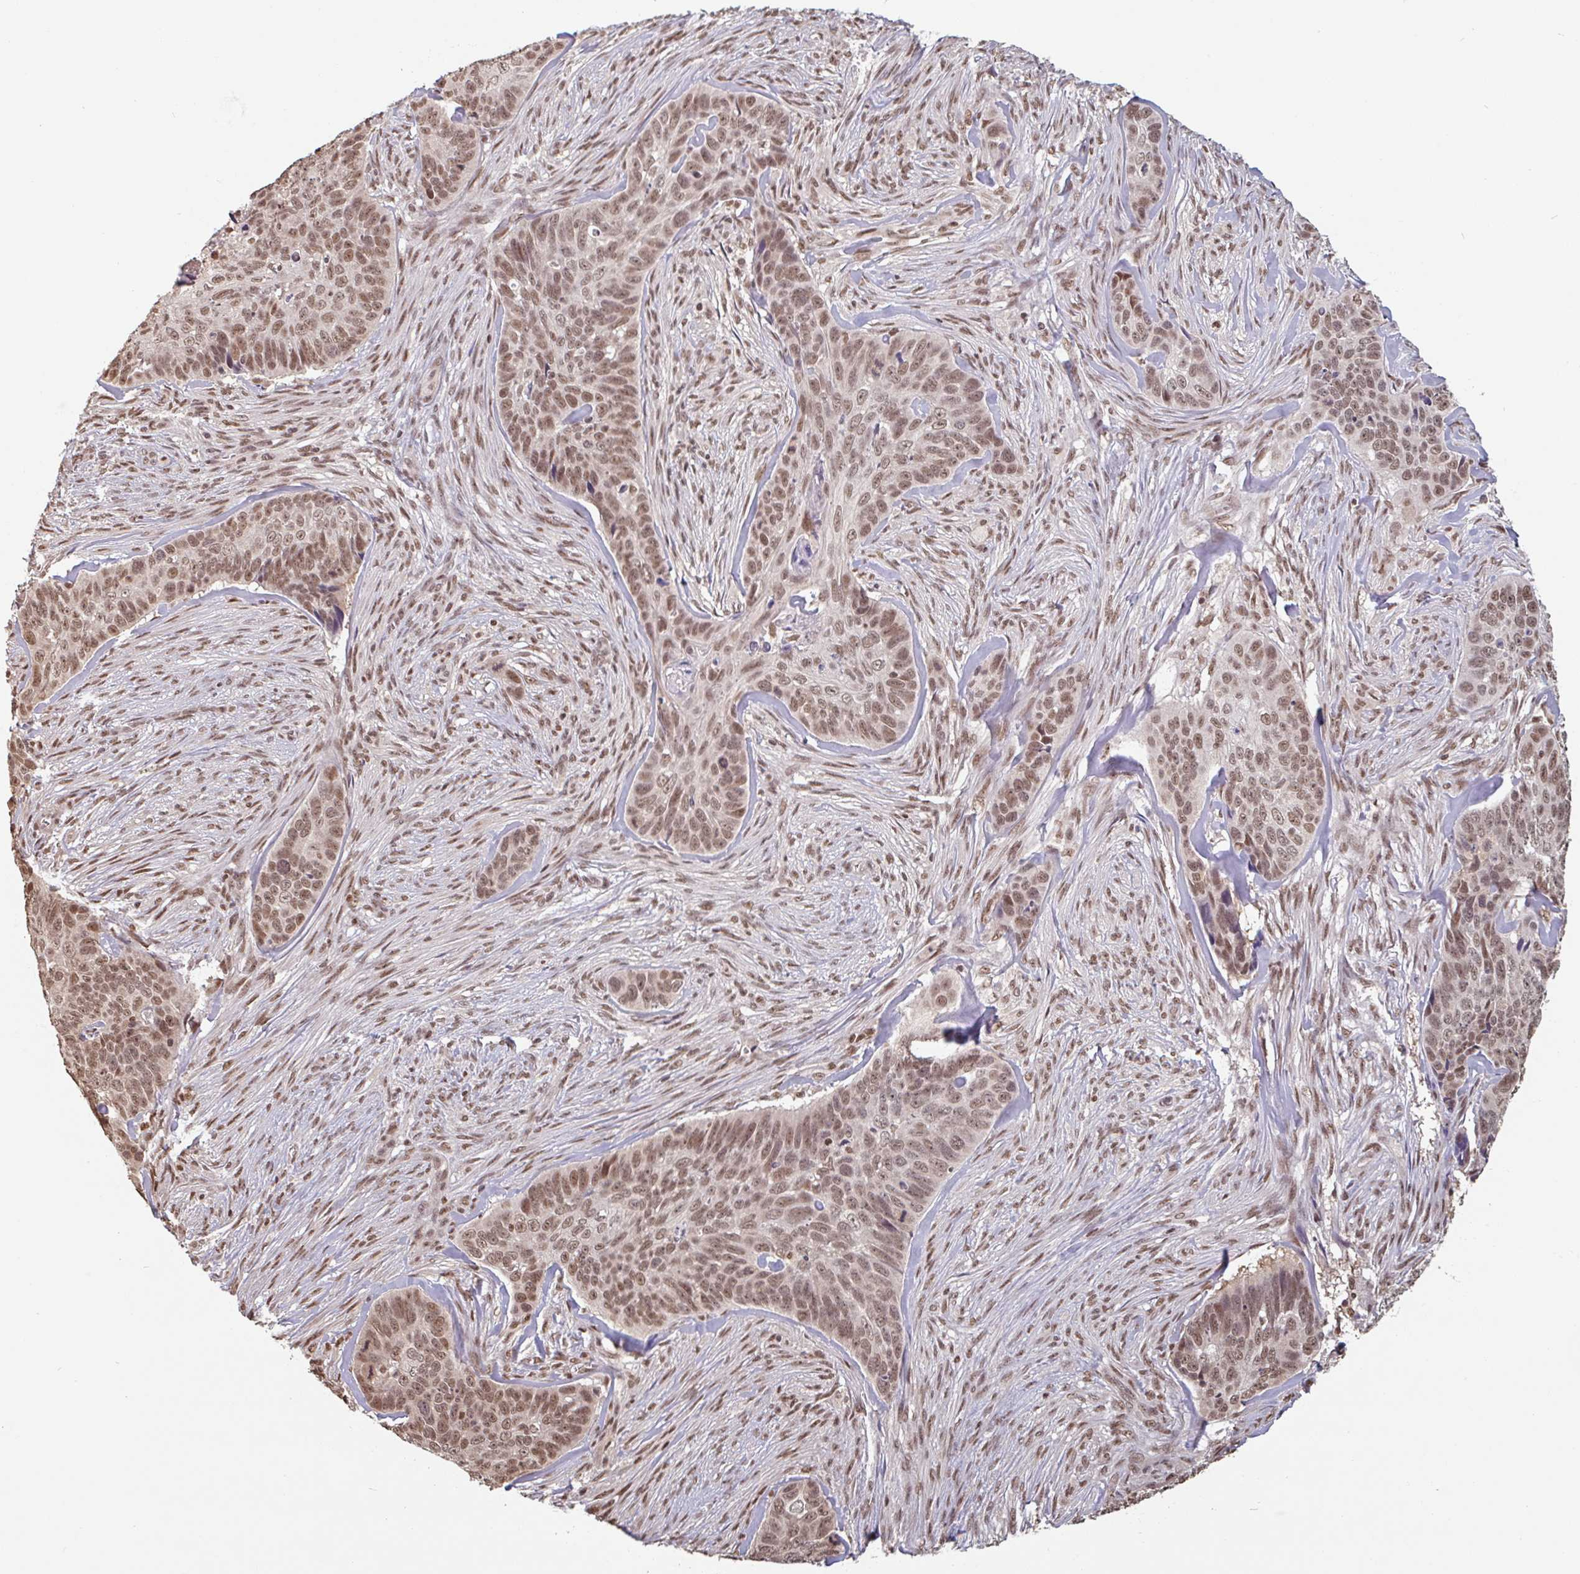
{"staining": {"intensity": "moderate", "quantity": ">75%", "location": "nuclear"}, "tissue": "skin cancer", "cell_type": "Tumor cells", "image_type": "cancer", "snomed": [{"axis": "morphology", "description": "Basal cell carcinoma"}, {"axis": "topography", "description": "Skin"}], "caption": "High-magnification brightfield microscopy of basal cell carcinoma (skin) stained with DAB (brown) and counterstained with hematoxylin (blue). tumor cells exhibit moderate nuclear expression is seen in about>75% of cells.", "gene": "DR1", "patient": {"sex": "female", "age": 82}}